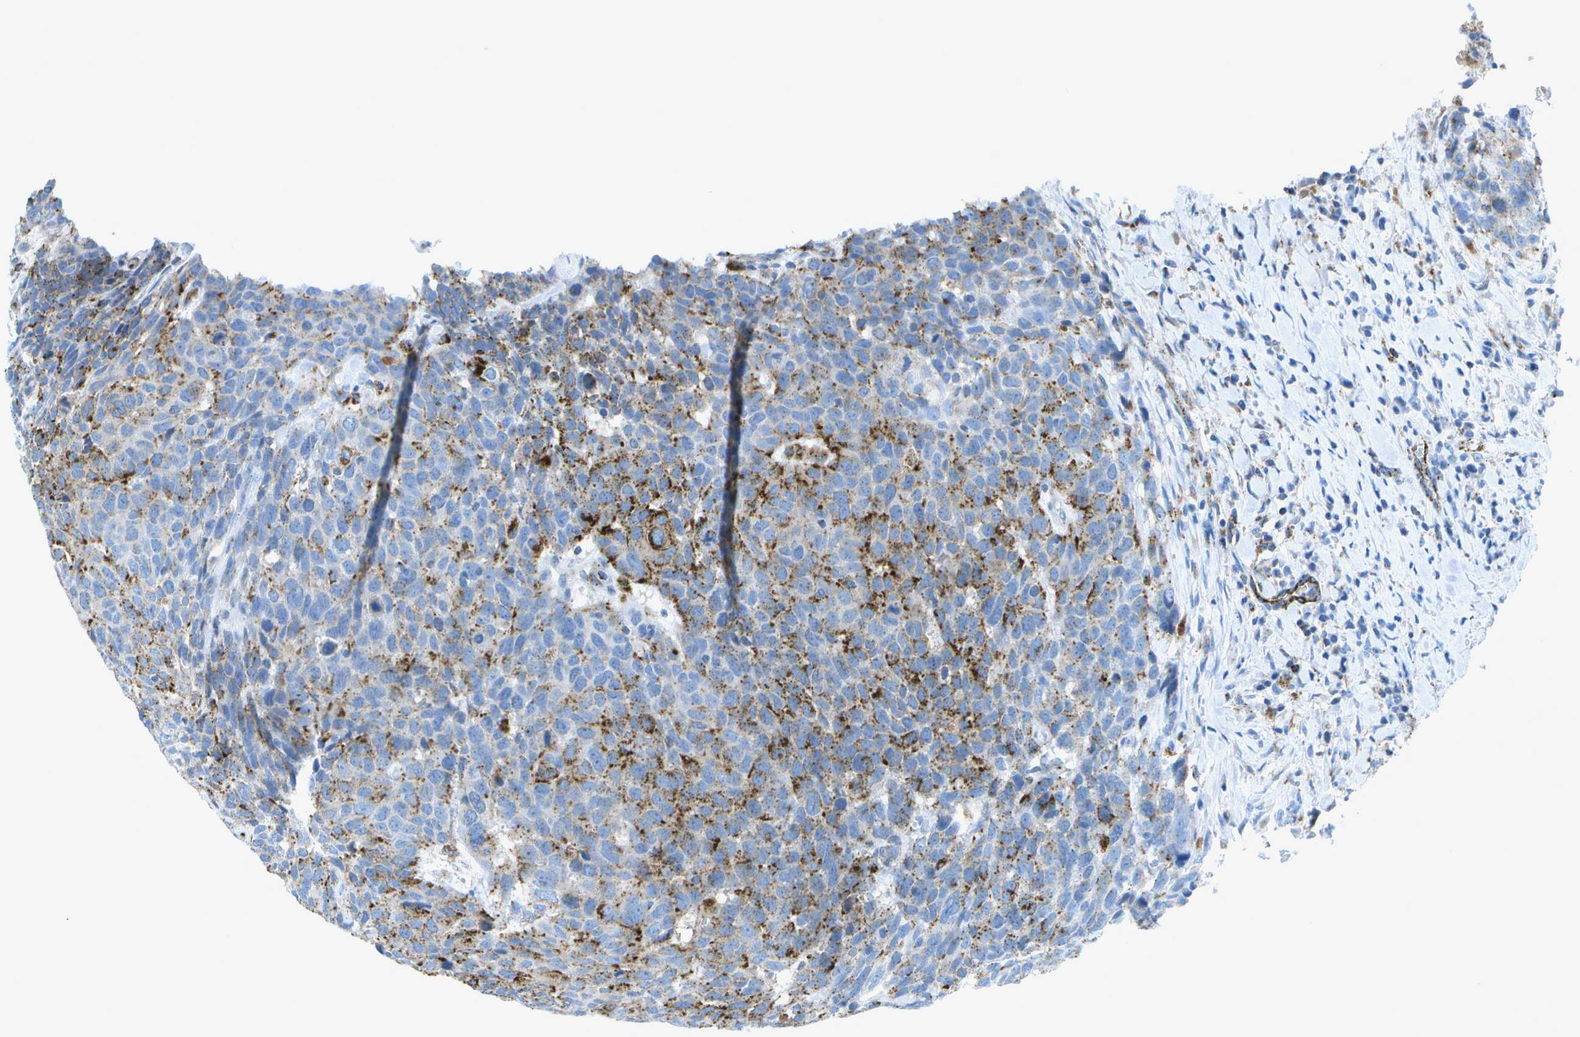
{"staining": {"intensity": "moderate", "quantity": "25%-75%", "location": "cytoplasmic/membranous"}, "tissue": "head and neck cancer", "cell_type": "Tumor cells", "image_type": "cancer", "snomed": [{"axis": "morphology", "description": "Squamous cell carcinoma, NOS"}, {"axis": "topography", "description": "Head-Neck"}], "caption": "An immunohistochemistry photomicrograph of neoplastic tissue is shown. Protein staining in brown labels moderate cytoplasmic/membranous positivity in head and neck cancer within tumor cells. Using DAB (brown) and hematoxylin (blue) stains, captured at high magnification using brightfield microscopy.", "gene": "PRCP", "patient": {"sex": "male", "age": 66}}